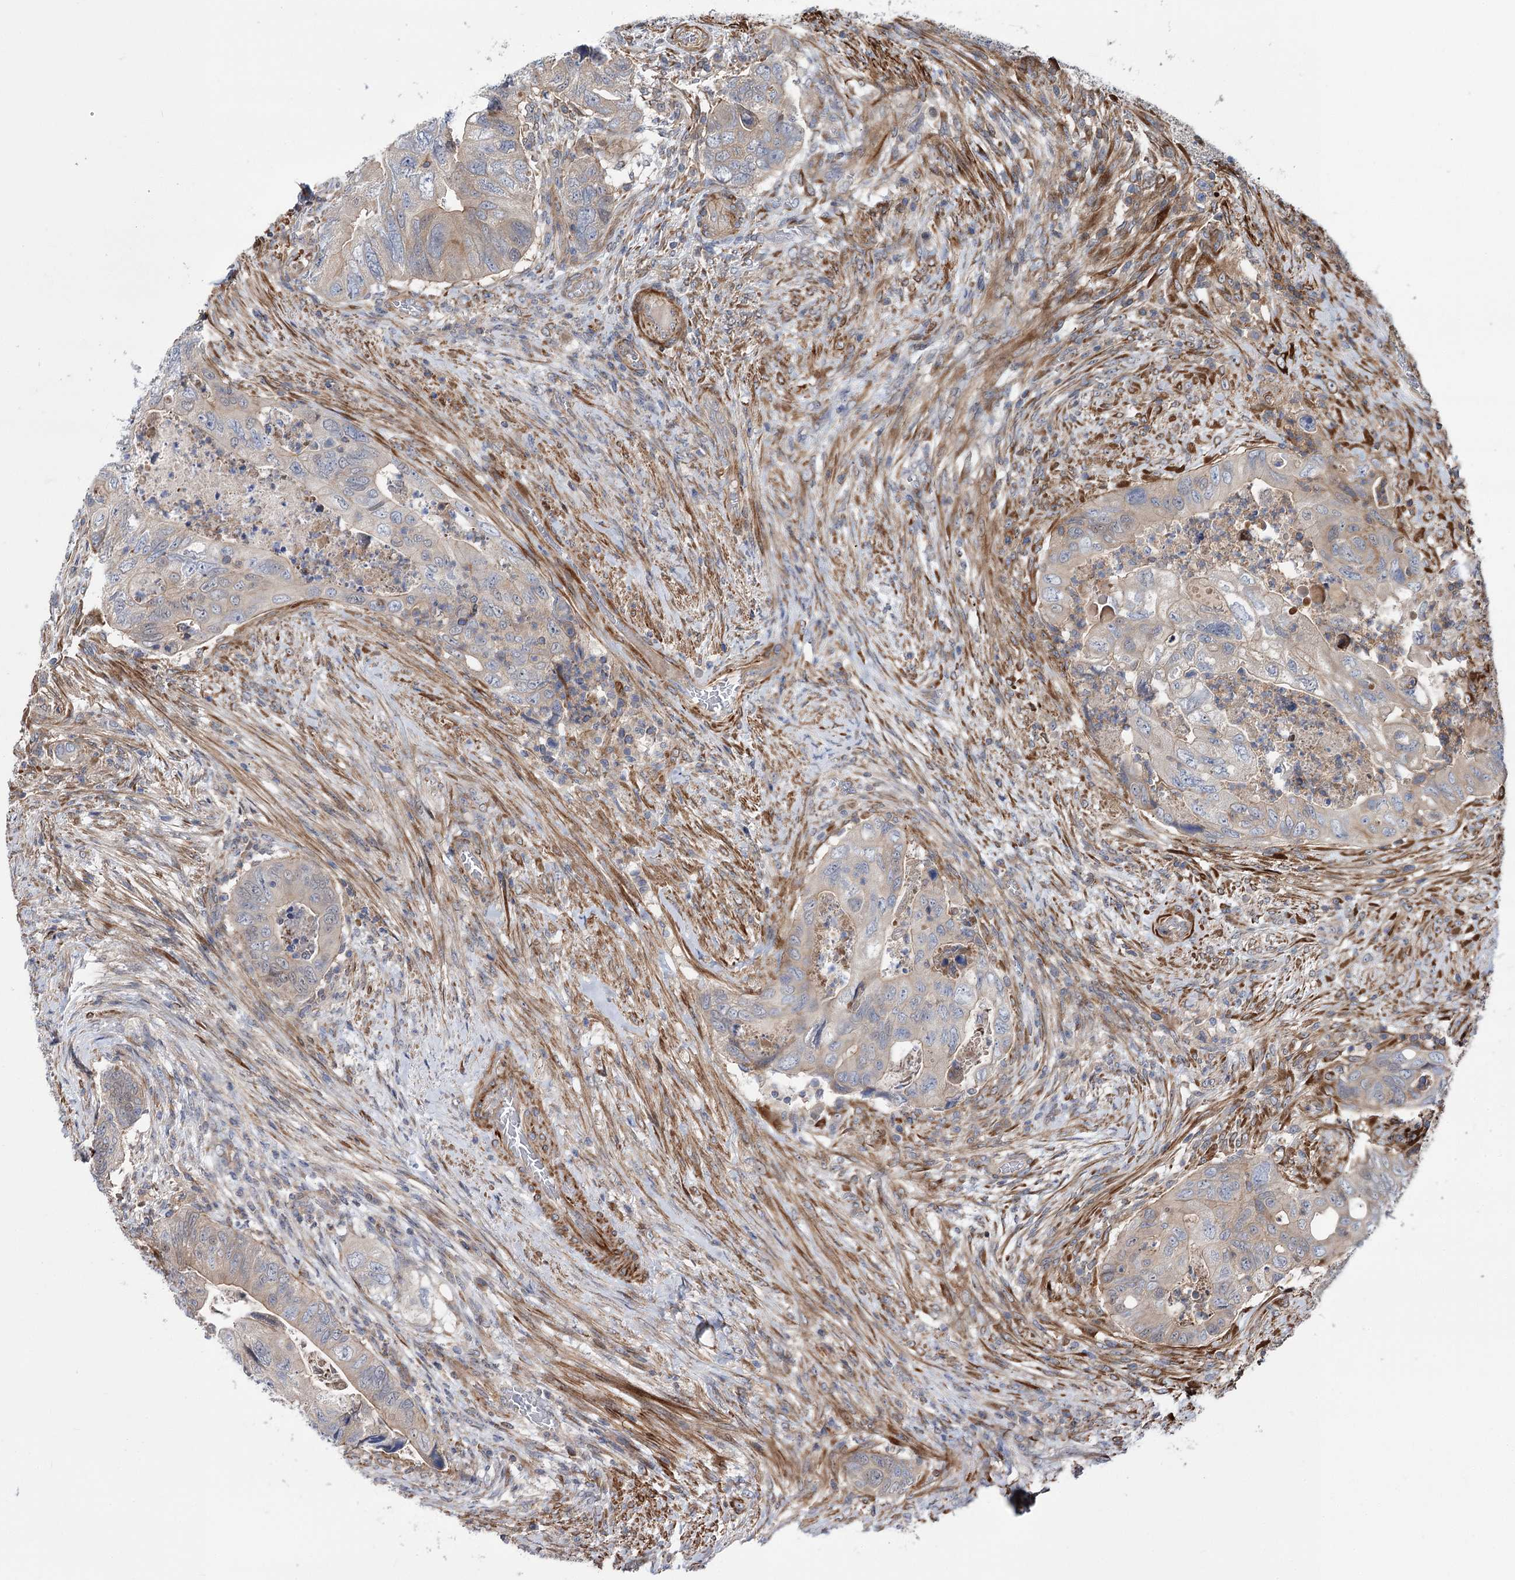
{"staining": {"intensity": "weak", "quantity": "<25%", "location": "cytoplasmic/membranous"}, "tissue": "colorectal cancer", "cell_type": "Tumor cells", "image_type": "cancer", "snomed": [{"axis": "morphology", "description": "Adenocarcinoma, NOS"}, {"axis": "topography", "description": "Rectum"}], "caption": "High power microscopy micrograph of an immunohistochemistry (IHC) image of adenocarcinoma (colorectal), revealing no significant expression in tumor cells. (DAB immunohistochemistry visualized using brightfield microscopy, high magnification).", "gene": "DPP3", "patient": {"sex": "male", "age": 63}}